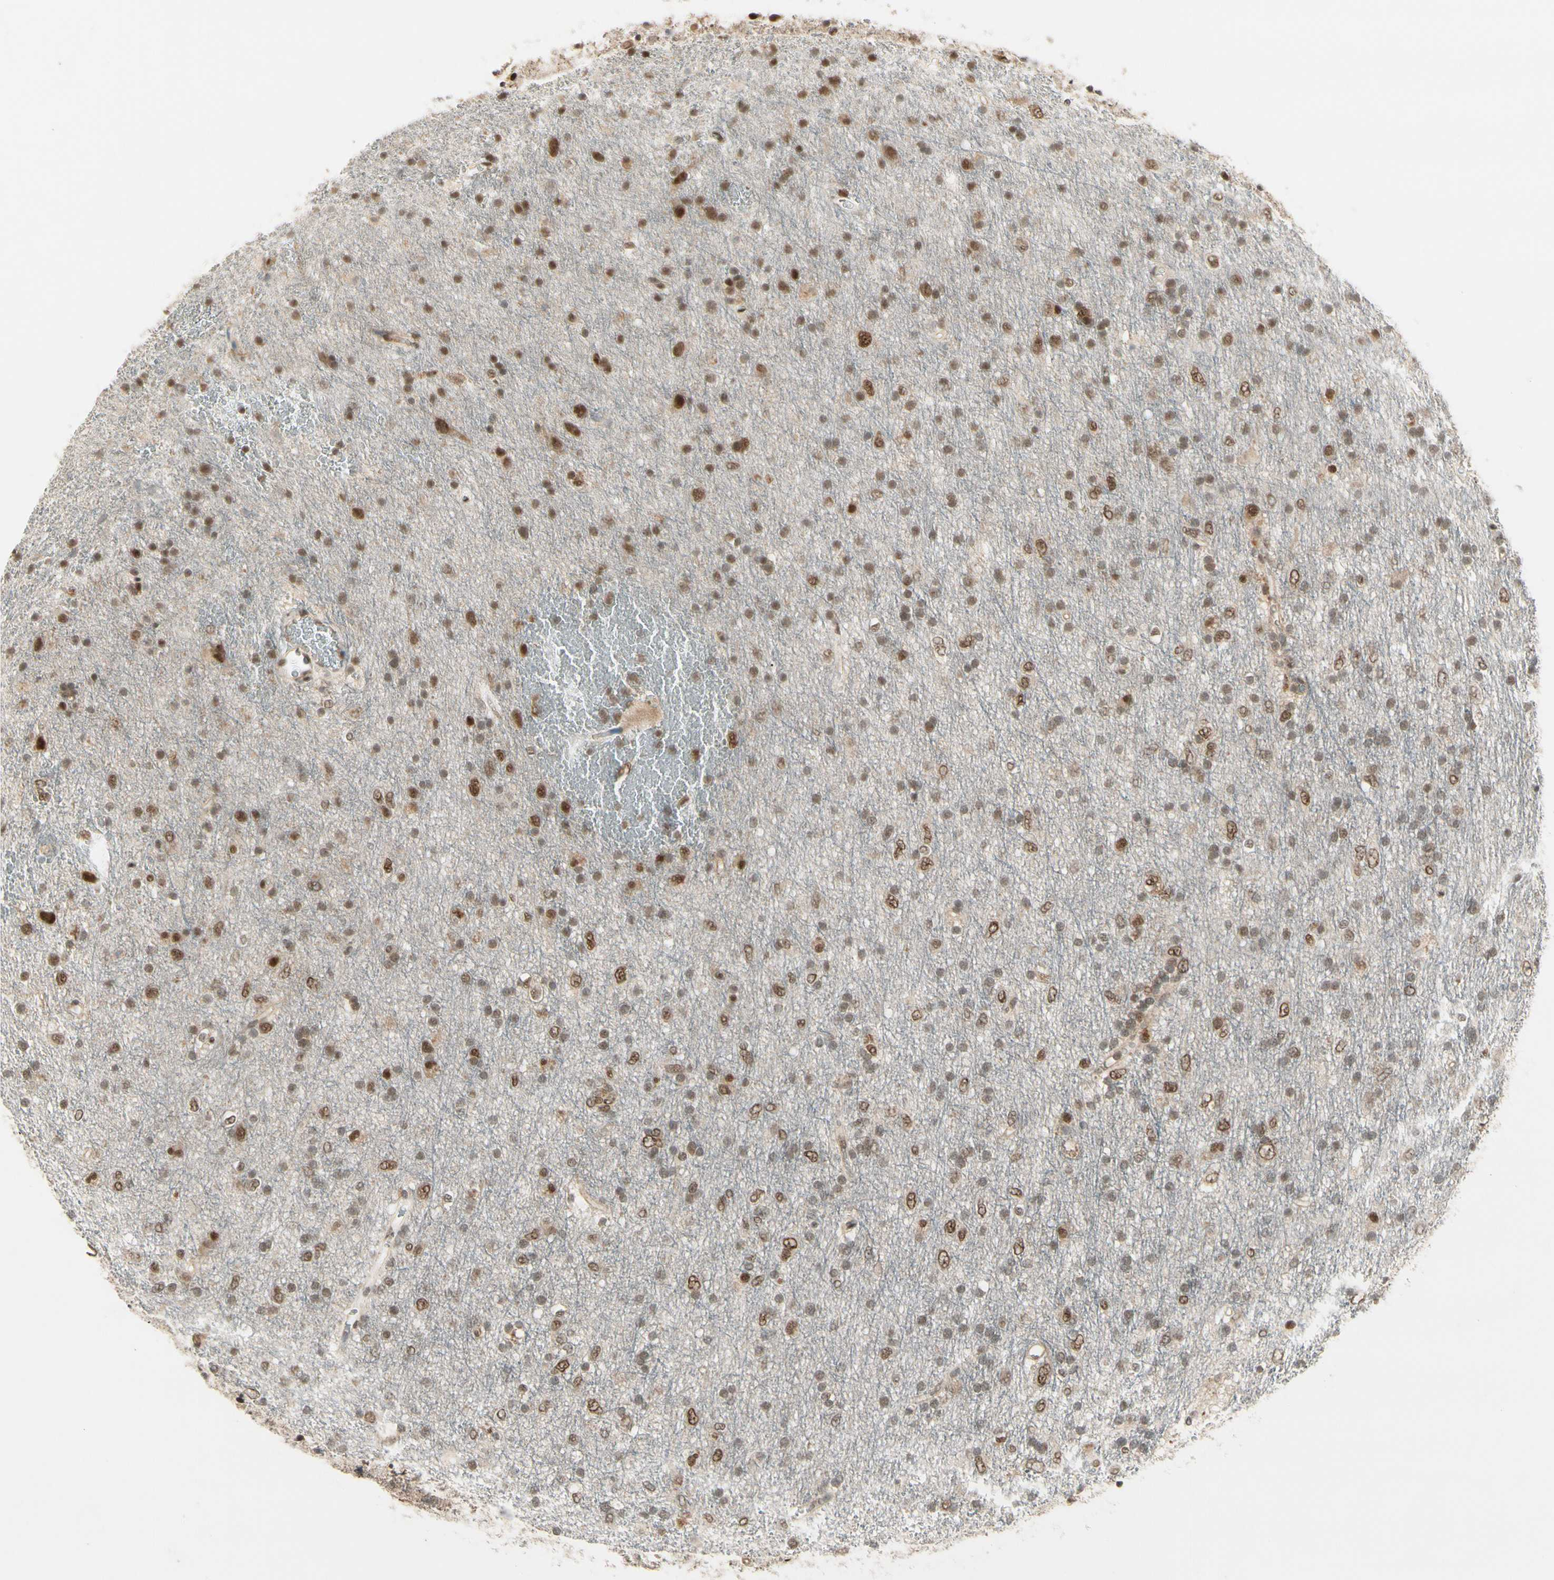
{"staining": {"intensity": "moderate", "quantity": "25%-75%", "location": "nuclear"}, "tissue": "glioma", "cell_type": "Tumor cells", "image_type": "cancer", "snomed": [{"axis": "morphology", "description": "Glioma, malignant, Low grade"}, {"axis": "topography", "description": "Brain"}], "caption": "IHC (DAB (3,3'-diaminobenzidine)) staining of human glioma demonstrates moderate nuclear protein staining in approximately 25%-75% of tumor cells. IHC stains the protein of interest in brown and the nuclei are stained blue.", "gene": "CDK11A", "patient": {"sex": "male", "age": 77}}